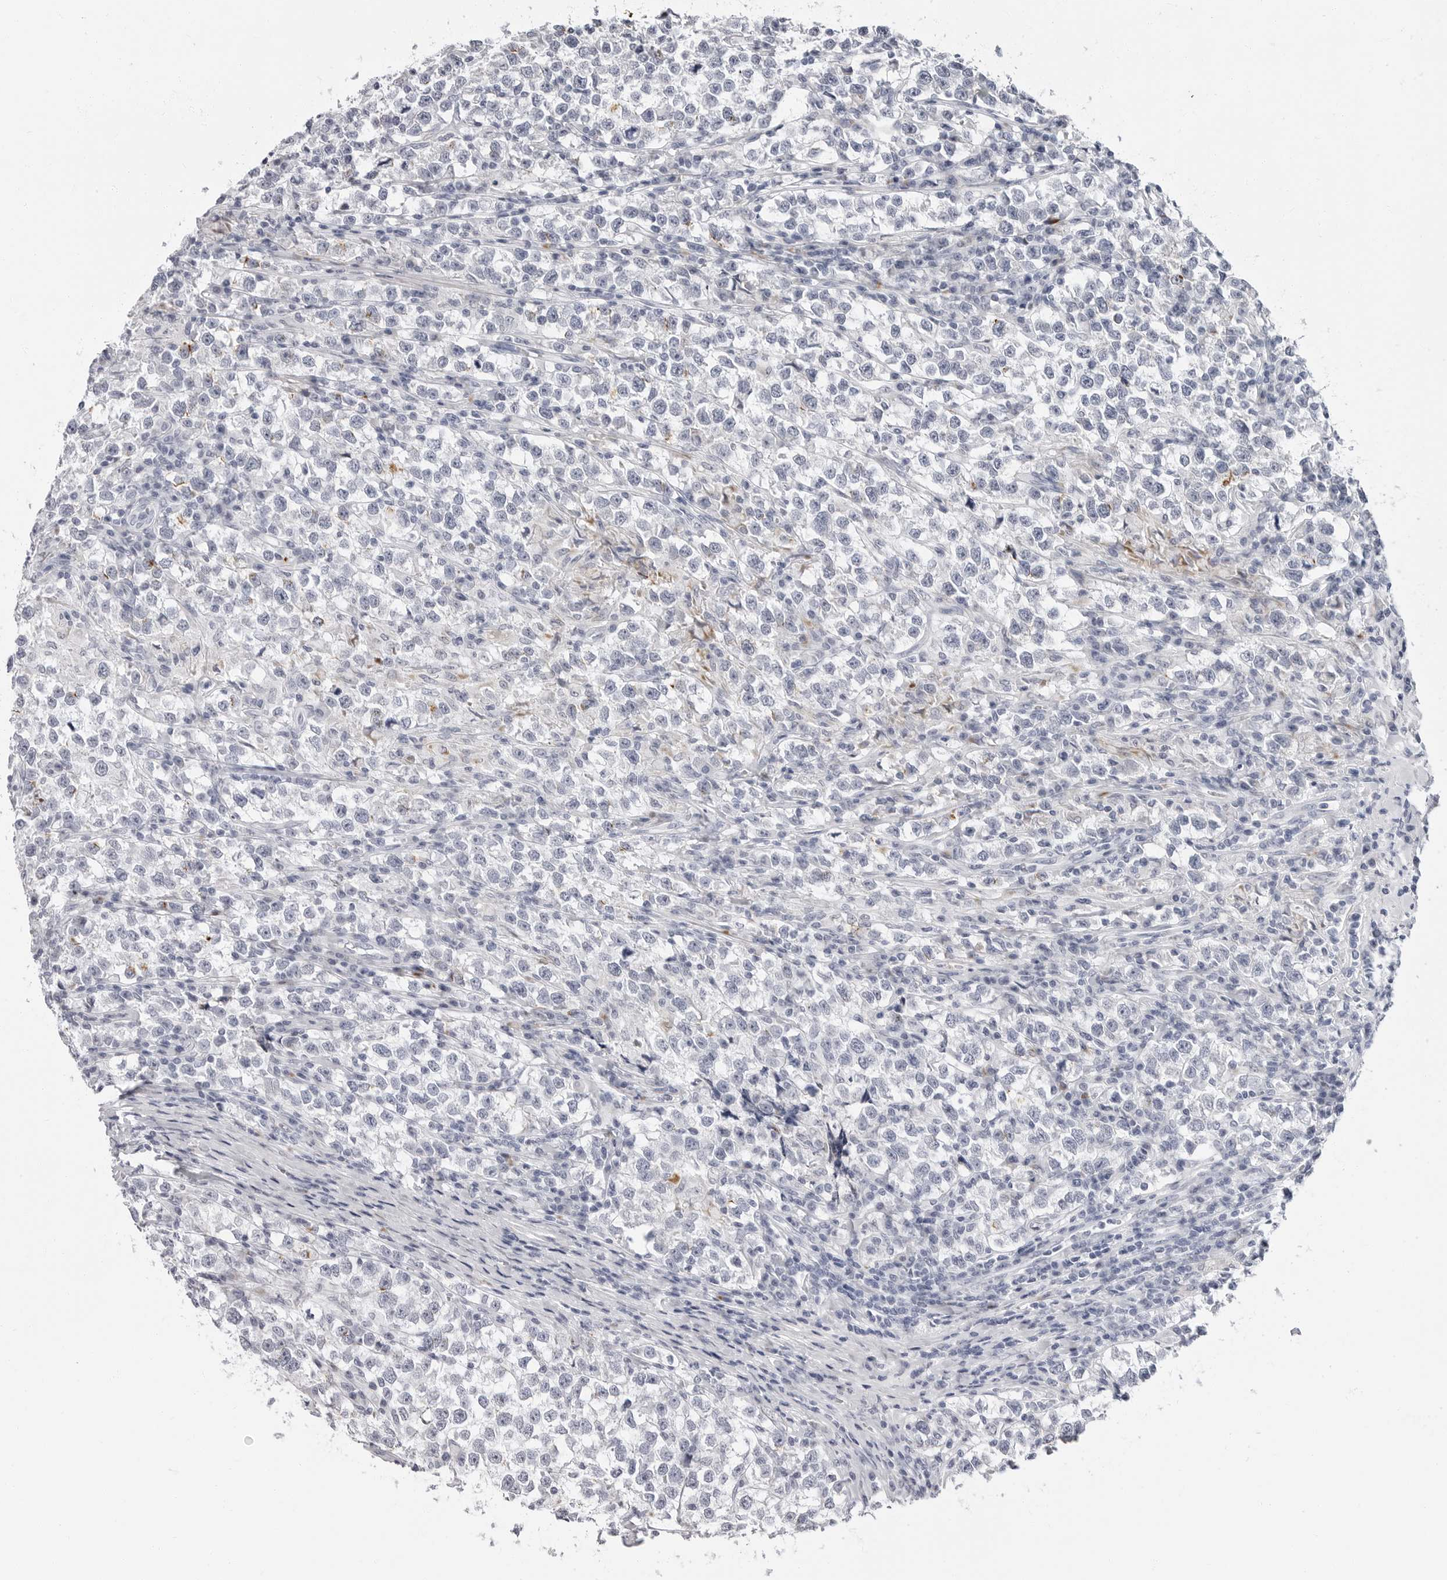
{"staining": {"intensity": "negative", "quantity": "none", "location": "none"}, "tissue": "testis cancer", "cell_type": "Tumor cells", "image_type": "cancer", "snomed": [{"axis": "morphology", "description": "Normal tissue, NOS"}, {"axis": "morphology", "description": "Seminoma, NOS"}, {"axis": "topography", "description": "Testis"}], "caption": "Human testis seminoma stained for a protein using IHC exhibits no staining in tumor cells.", "gene": "ERICH3", "patient": {"sex": "male", "age": 43}}